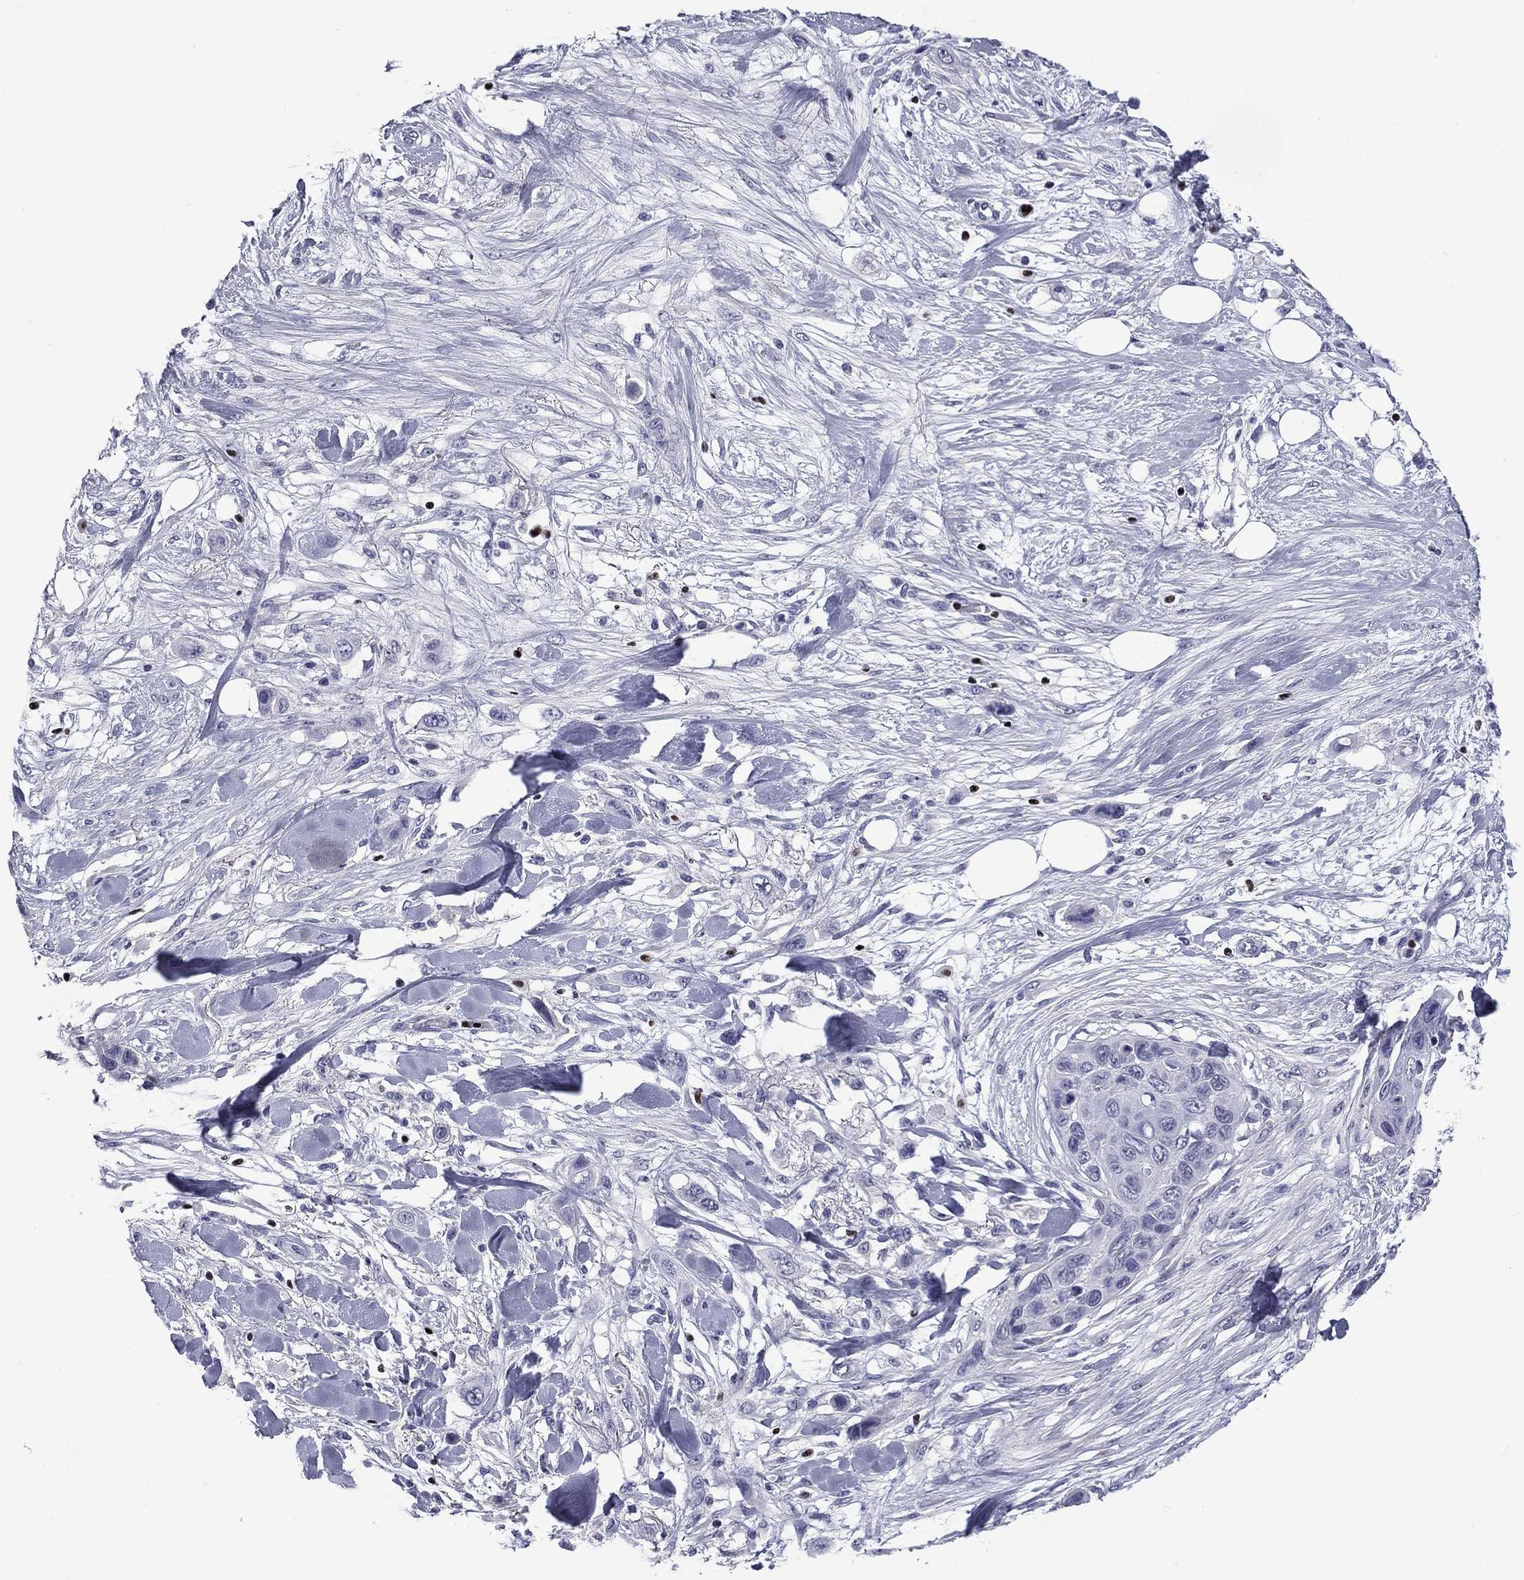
{"staining": {"intensity": "negative", "quantity": "none", "location": "none"}, "tissue": "skin cancer", "cell_type": "Tumor cells", "image_type": "cancer", "snomed": [{"axis": "morphology", "description": "Squamous cell carcinoma, NOS"}, {"axis": "topography", "description": "Skin"}], "caption": "Tumor cells are negative for protein expression in human skin squamous cell carcinoma.", "gene": "IKZF3", "patient": {"sex": "male", "age": 79}}